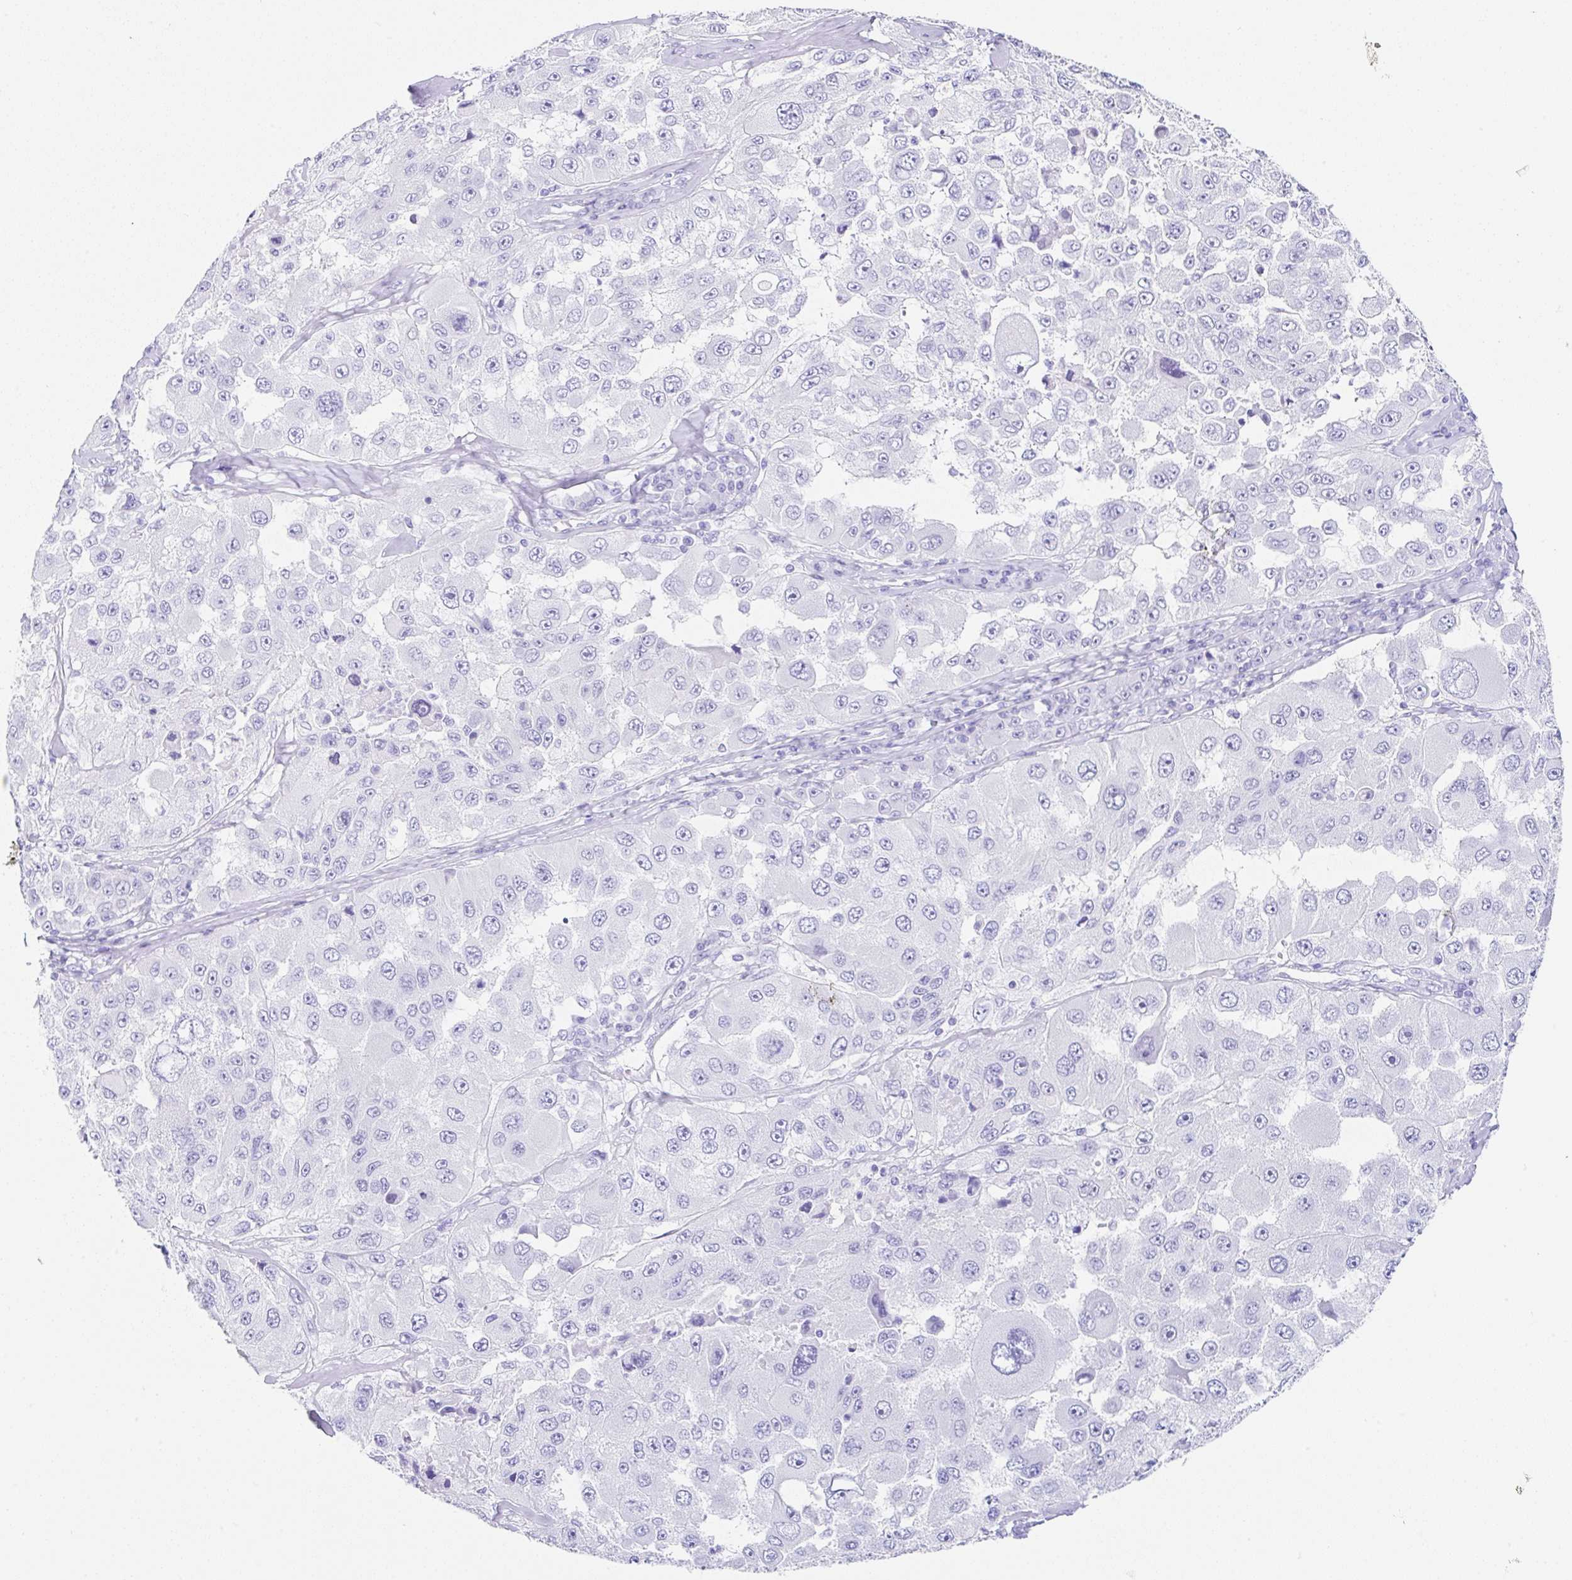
{"staining": {"intensity": "negative", "quantity": "none", "location": "none"}, "tissue": "melanoma", "cell_type": "Tumor cells", "image_type": "cancer", "snomed": [{"axis": "morphology", "description": "Malignant melanoma, Metastatic site"}, {"axis": "topography", "description": "Lymph node"}], "caption": "Tumor cells show no significant staining in malignant melanoma (metastatic site).", "gene": "CLDND2", "patient": {"sex": "male", "age": 62}}